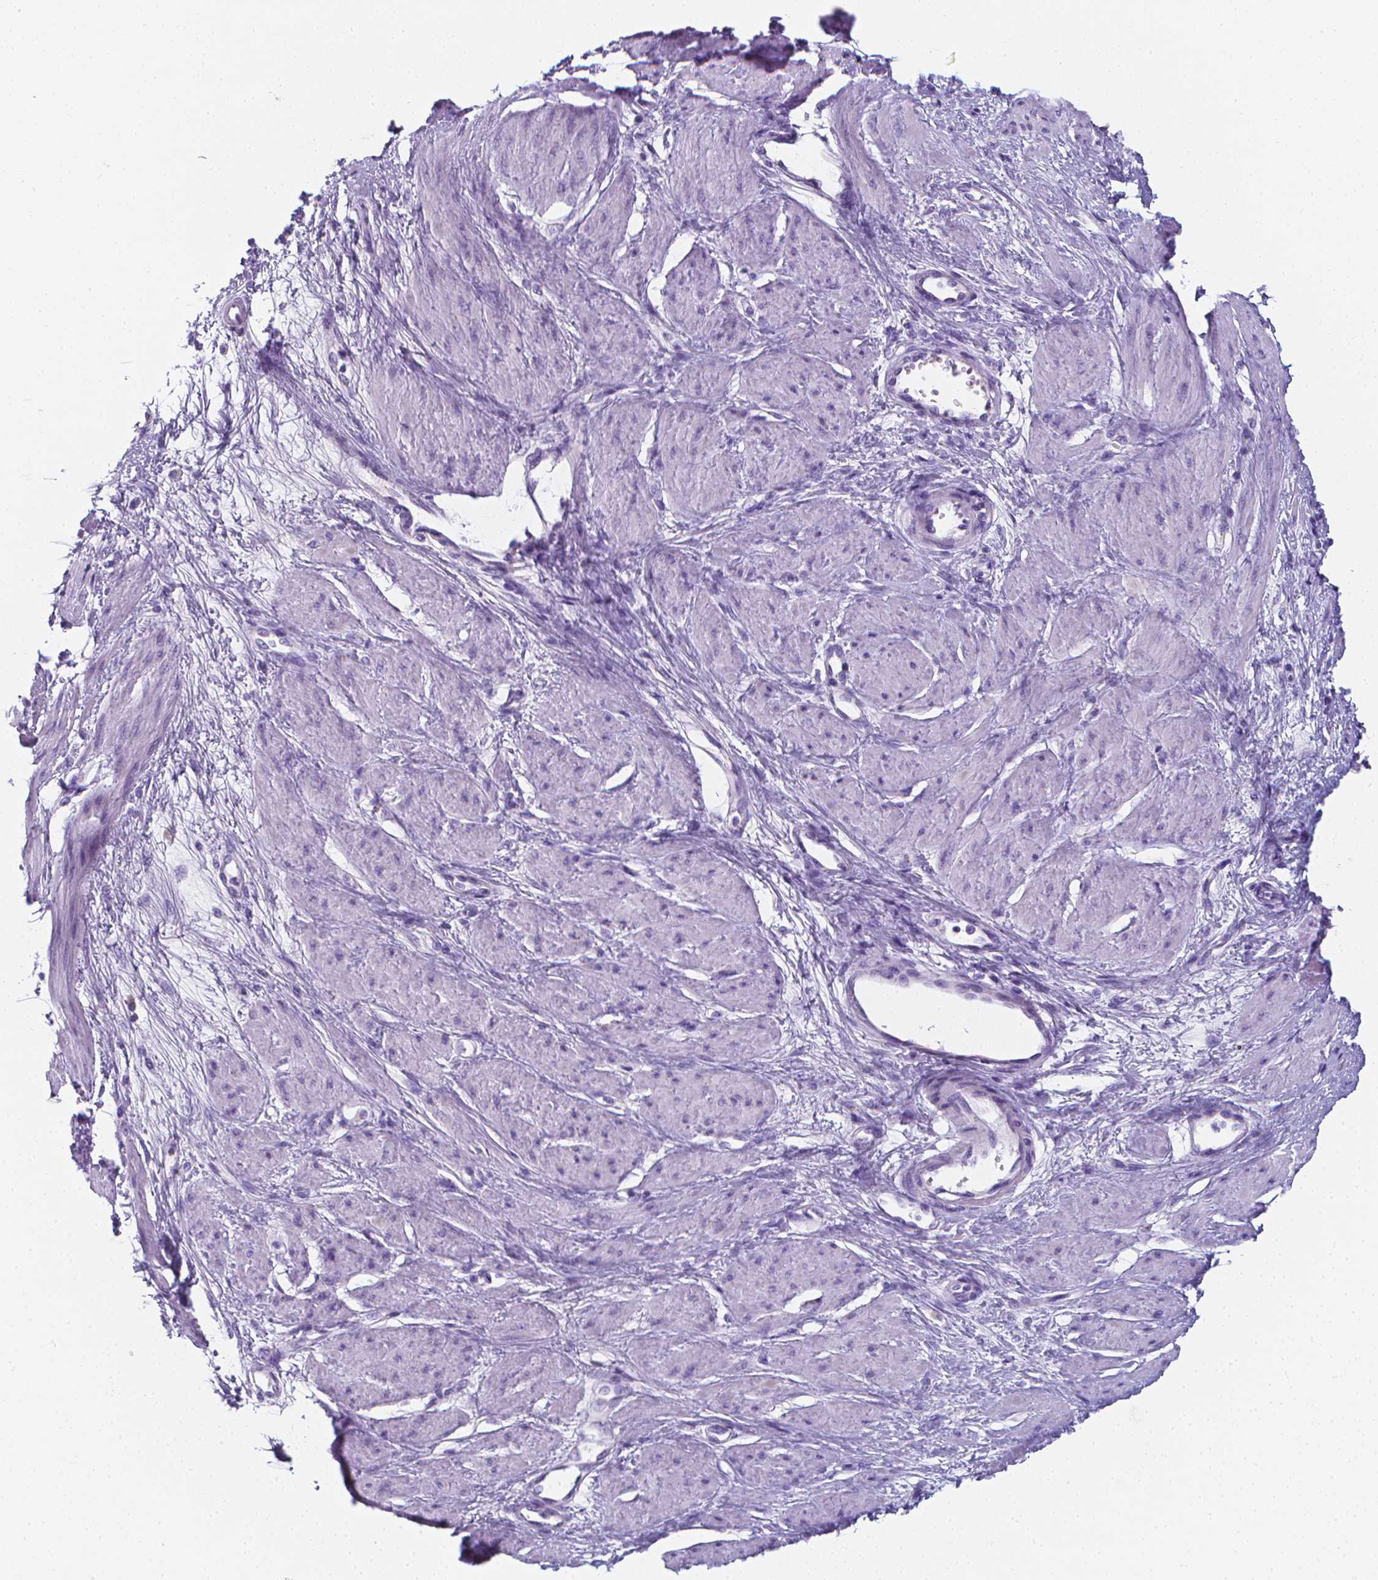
{"staining": {"intensity": "negative", "quantity": "none", "location": "none"}, "tissue": "smooth muscle", "cell_type": "Smooth muscle cells", "image_type": "normal", "snomed": [{"axis": "morphology", "description": "Normal tissue, NOS"}, {"axis": "topography", "description": "Smooth muscle"}, {"axis": "topography", "description": "Uterus"}], "caption": "The image displays no significant positivity in smooth muscle cells of smooth muscle. The staining is performed using DAB (3,3'-diaminobenzidine) brown chromogen with nuclei counter-stained in using hematoxylin.", "gene": "LRRC73", "patient": {"sex": "female", "age": 39}}